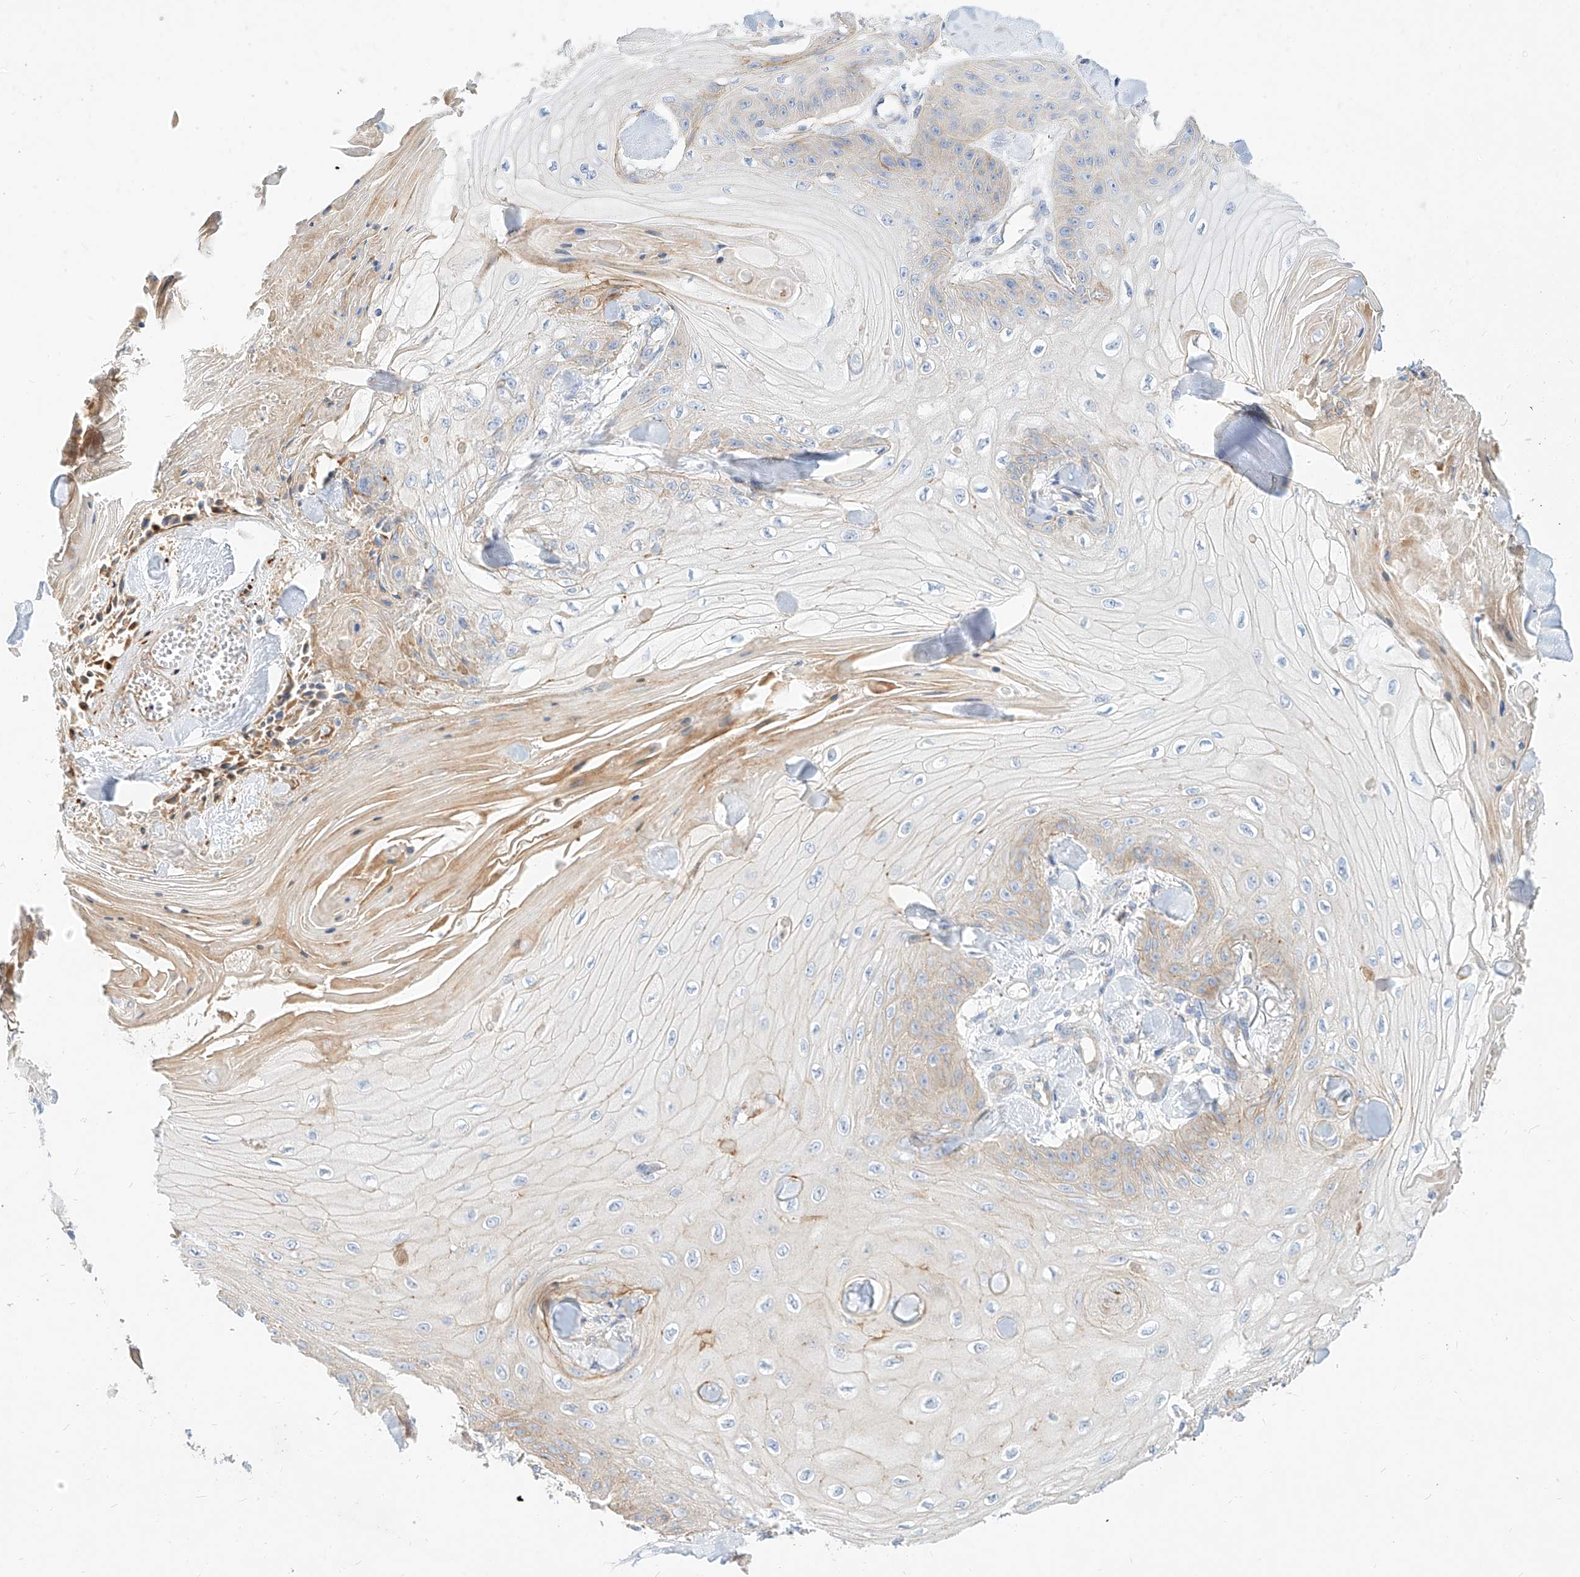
{"staining": {"intensity": "negative", "quantity": "none", "location": "none"}, "tissue": "skin cancer", "cell_type": "Tumor cells", "image_type": "cancer", "snomed": [{"axis": "morphology", "description": "Squamous cell carcinoma, NOS"}, {"axis": "topography", "description": "Skin"}], "caption": "This micrograph is of squamous cell carcinoma (skin) stained with IHC to label a protein in brown with the nuclei are counter-stained blue. There is no expression in tumor cells.", "gene": "KCNH5", "patient": {"sex": "male", "age": 74}}